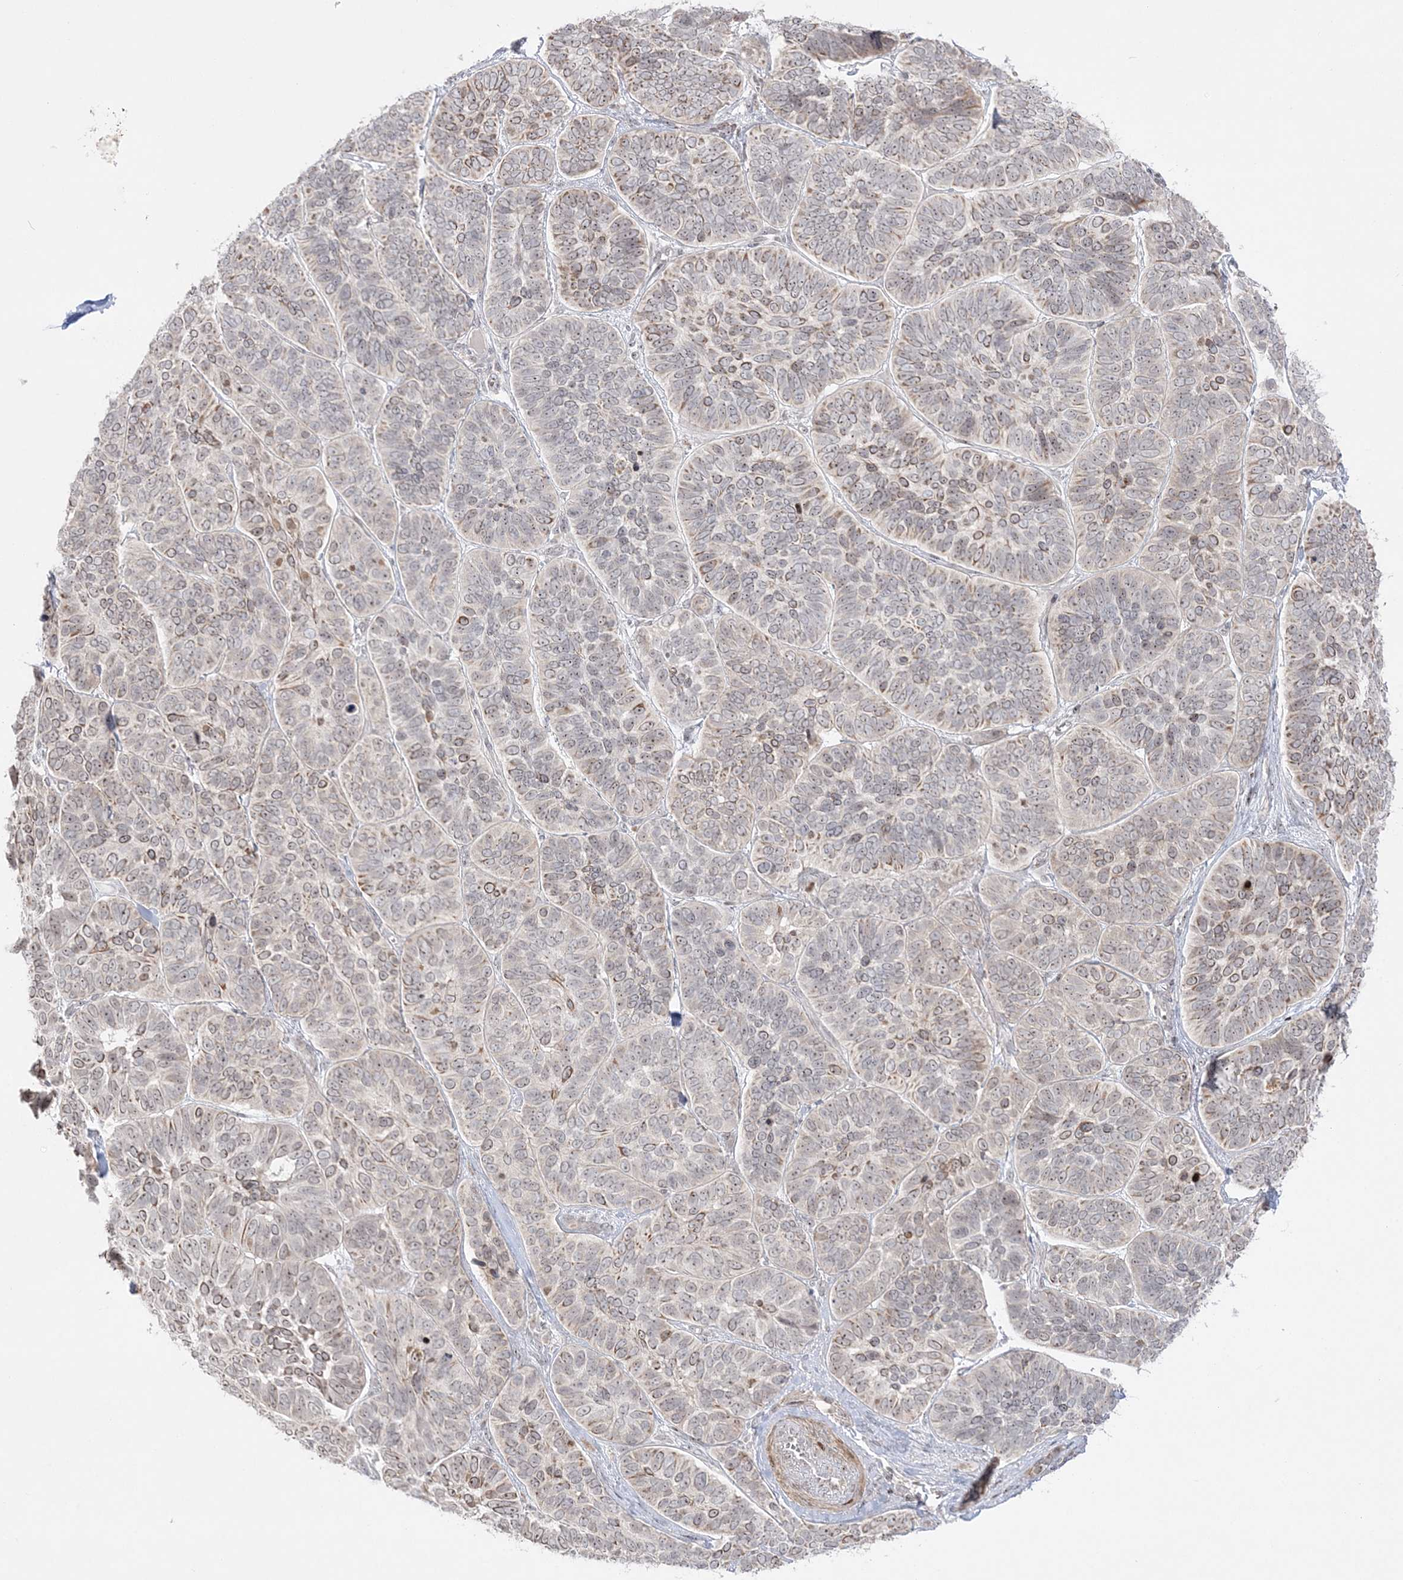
{"staining": {"intensity": "weak", "quantity": "25%-75%", "location": "cytoplasmic/membranous,nuclear"}, "tissue": "skin cancer", "cell_type": "Tumor cells", "image_type": "cancer", "snomed": [{"axis": "morphology", "description": "Basal cell carcinoma"}, {"axis": "topography", "description": "Skin"}], "caption": "Protein positivity by IHC exhibits weak cytoplasmic/membranous and nuclear positivity in approximately 25%-75% of tumor cells in skin basal cell carcinoma. Immunohistochemistry stains the protein of interest in brown and the nuclei are stained blue.", "gene": "SH3BP4", "patient": {"sex": "male", "age": 62}}